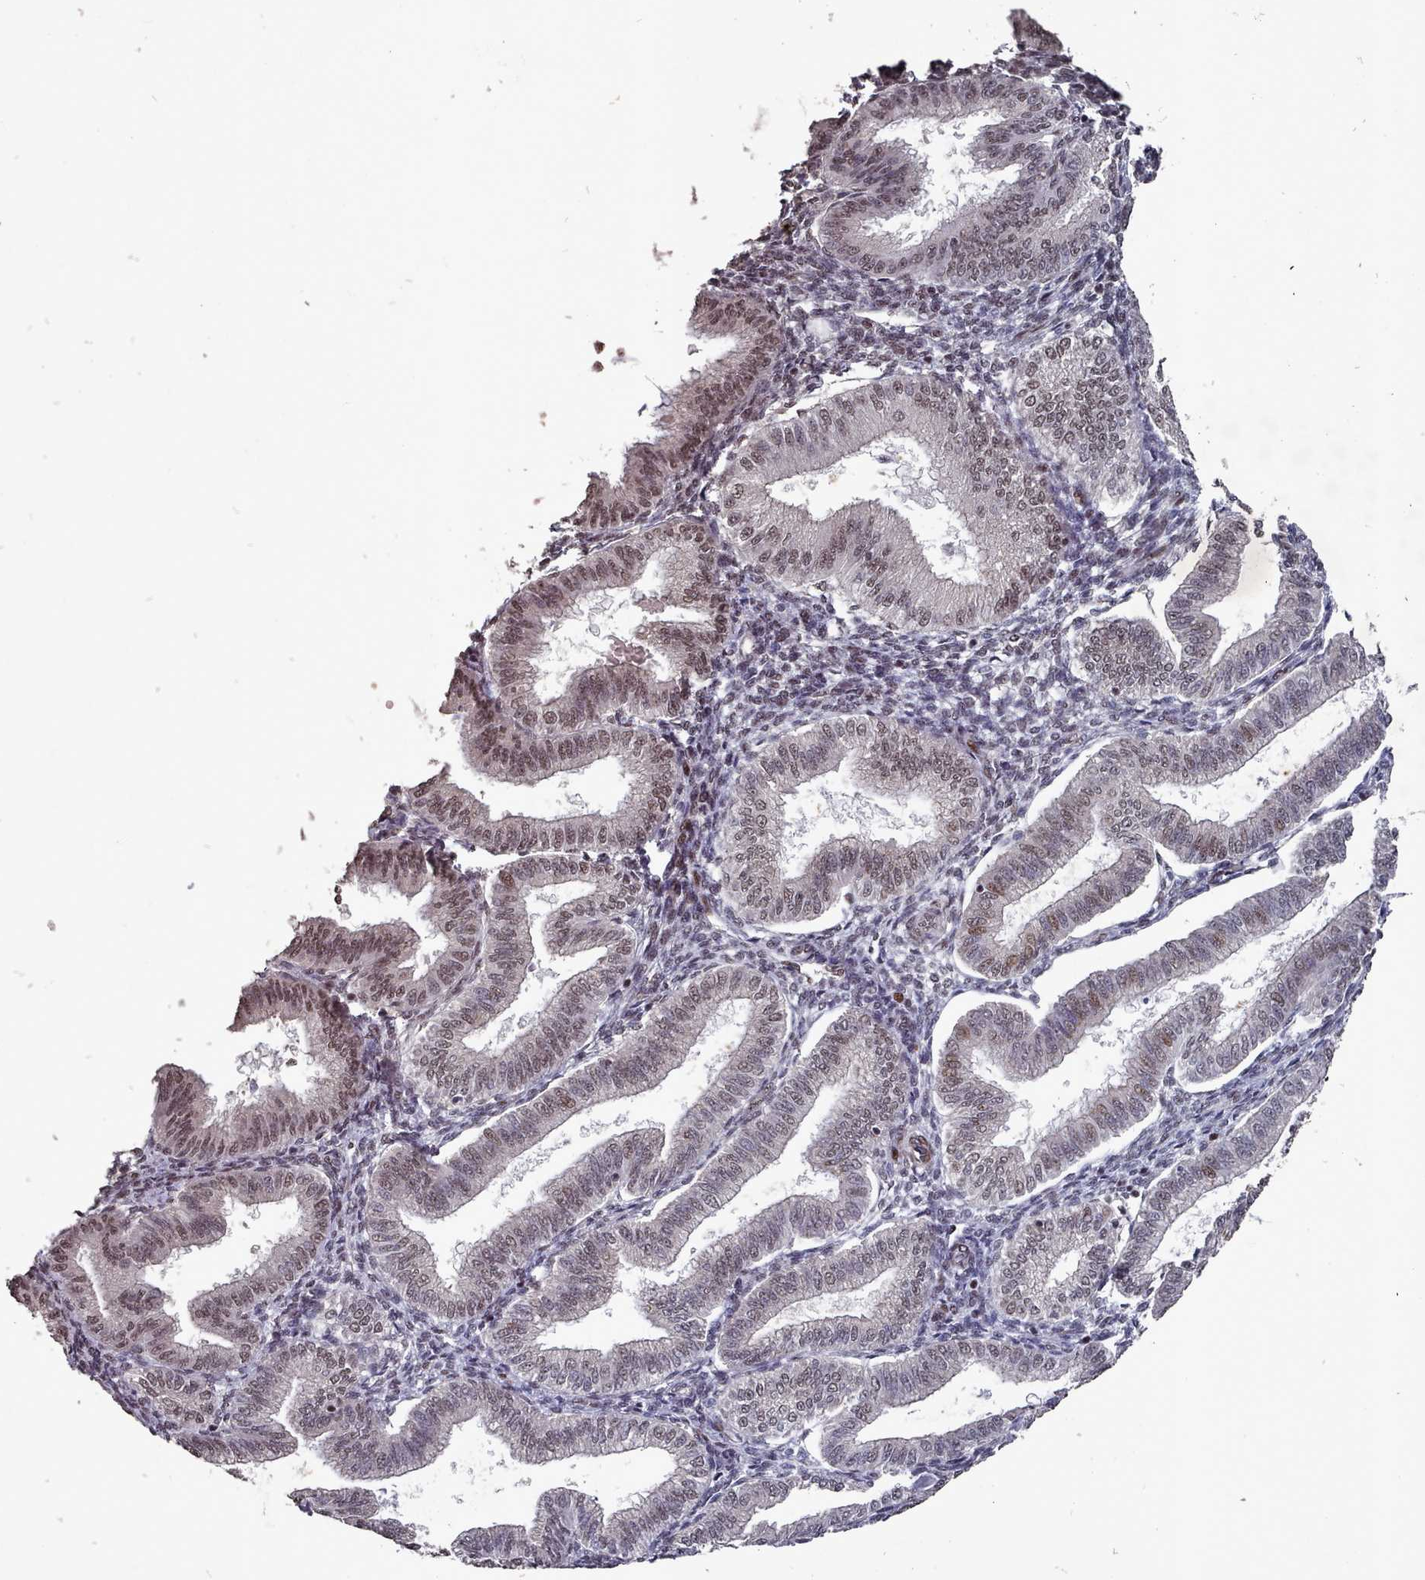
{"staining": {"intensity": "moderate", "quantity": "25%-75%", "location": "nuclear"}, "tissue": "endometrium", "cell_type": "Cells in endometrial stroma", "image_type": "normal", "snomed": [{"axis": "morphology", "description": "Normal tissue, NOS"}, {"axis": "topography", "description": "Endometrium"}], "caption": "Protein staining shows moderate nuclear expression in approximately 25%-75% of cells in endometrial stroma in benign endometrium.", "gene": "PNRC2", "patient": {"sex": "female", "age": 39}}